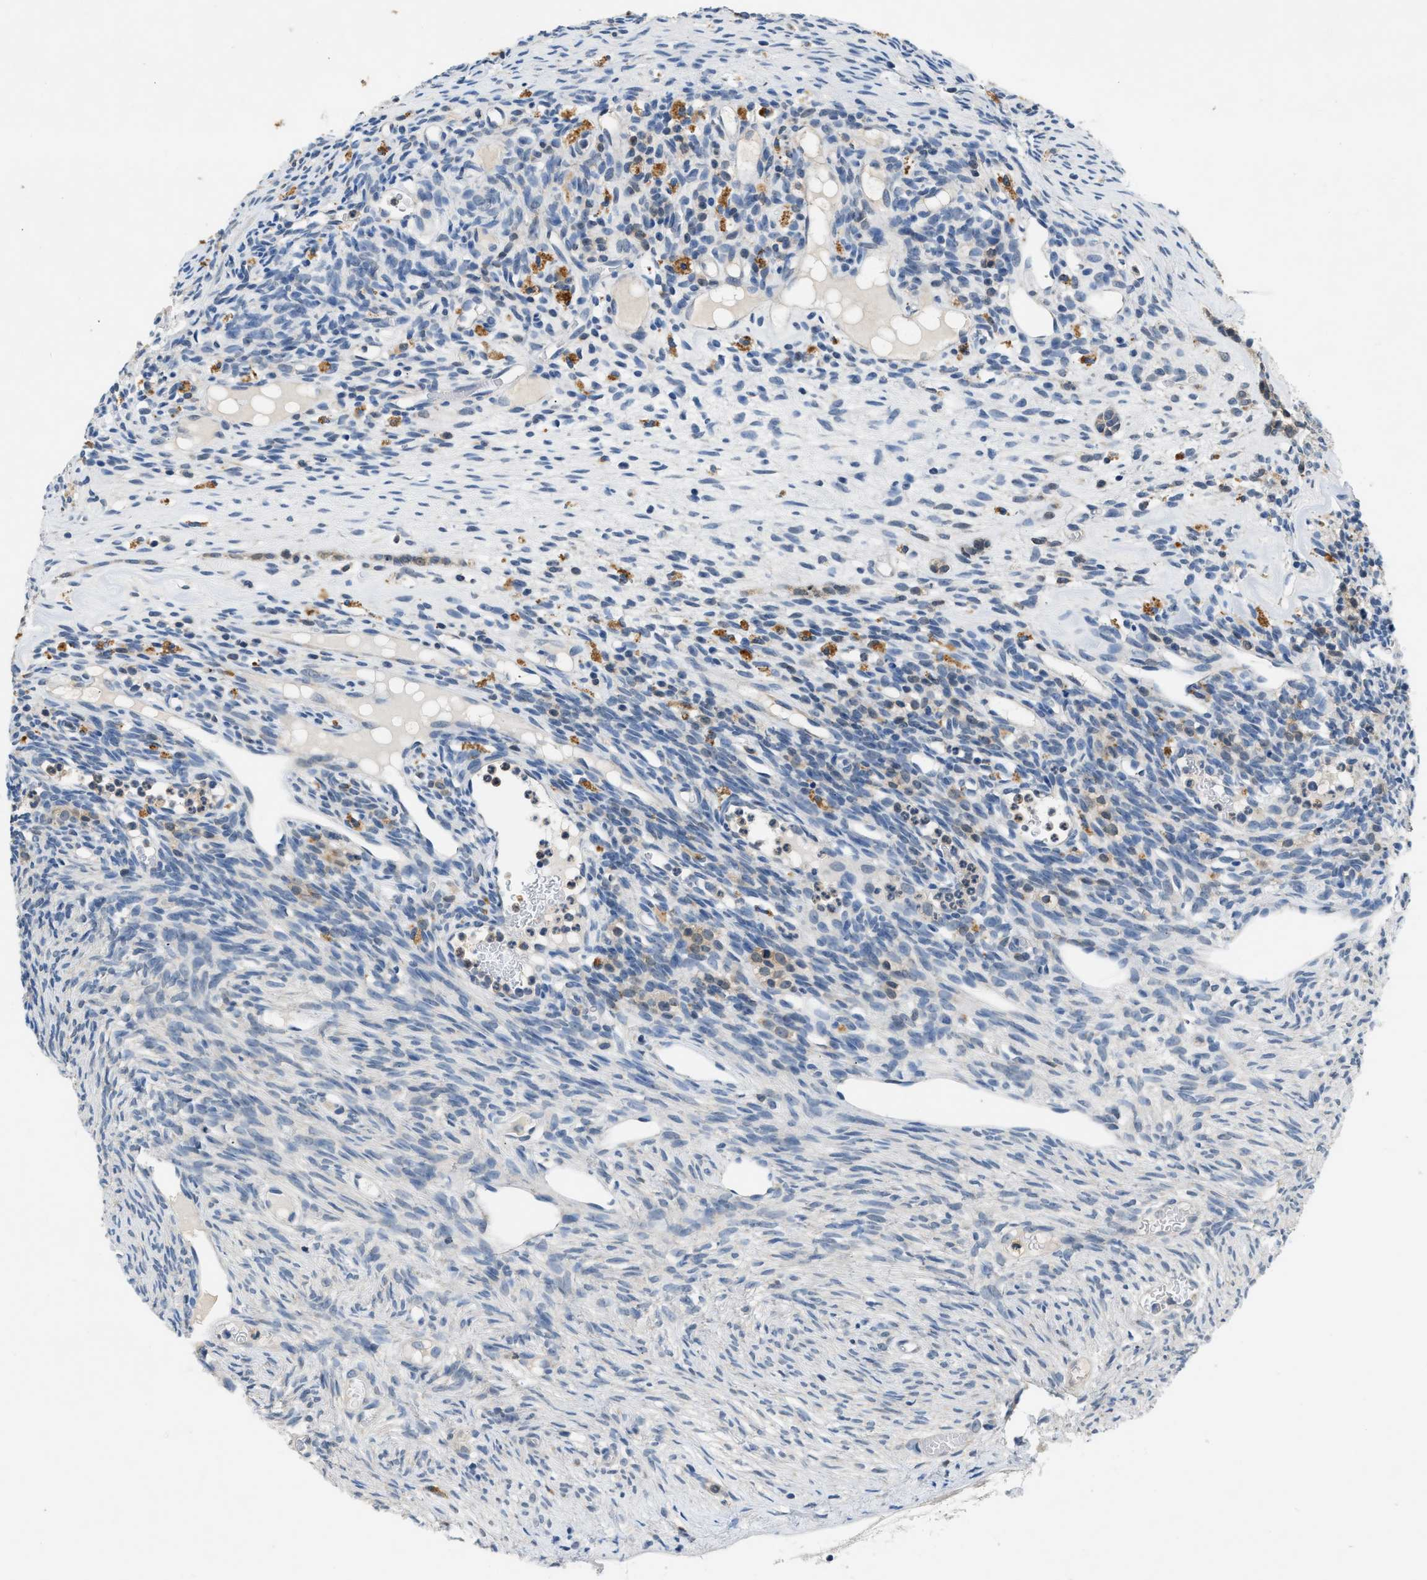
{"staining": {"intensity": "strong", "quantity": "25%-75%", "location": "cytoplasmic/membranous"}, "tissue": "ovary", "cell_type": "Follicle cells", "image_type": "normal", "snomed": [{"axis": "morphology", "description": "Normal tissue, NOS"}, {"axis": "topography", "description": "Ovary"}], "caption": "The immunohistochemical stain shows strong cytoplasmic/membranous staining in follicle cells of benign ovary.", "gene": "TOMM34", "patient": {"sex": "female", "age": 33}}